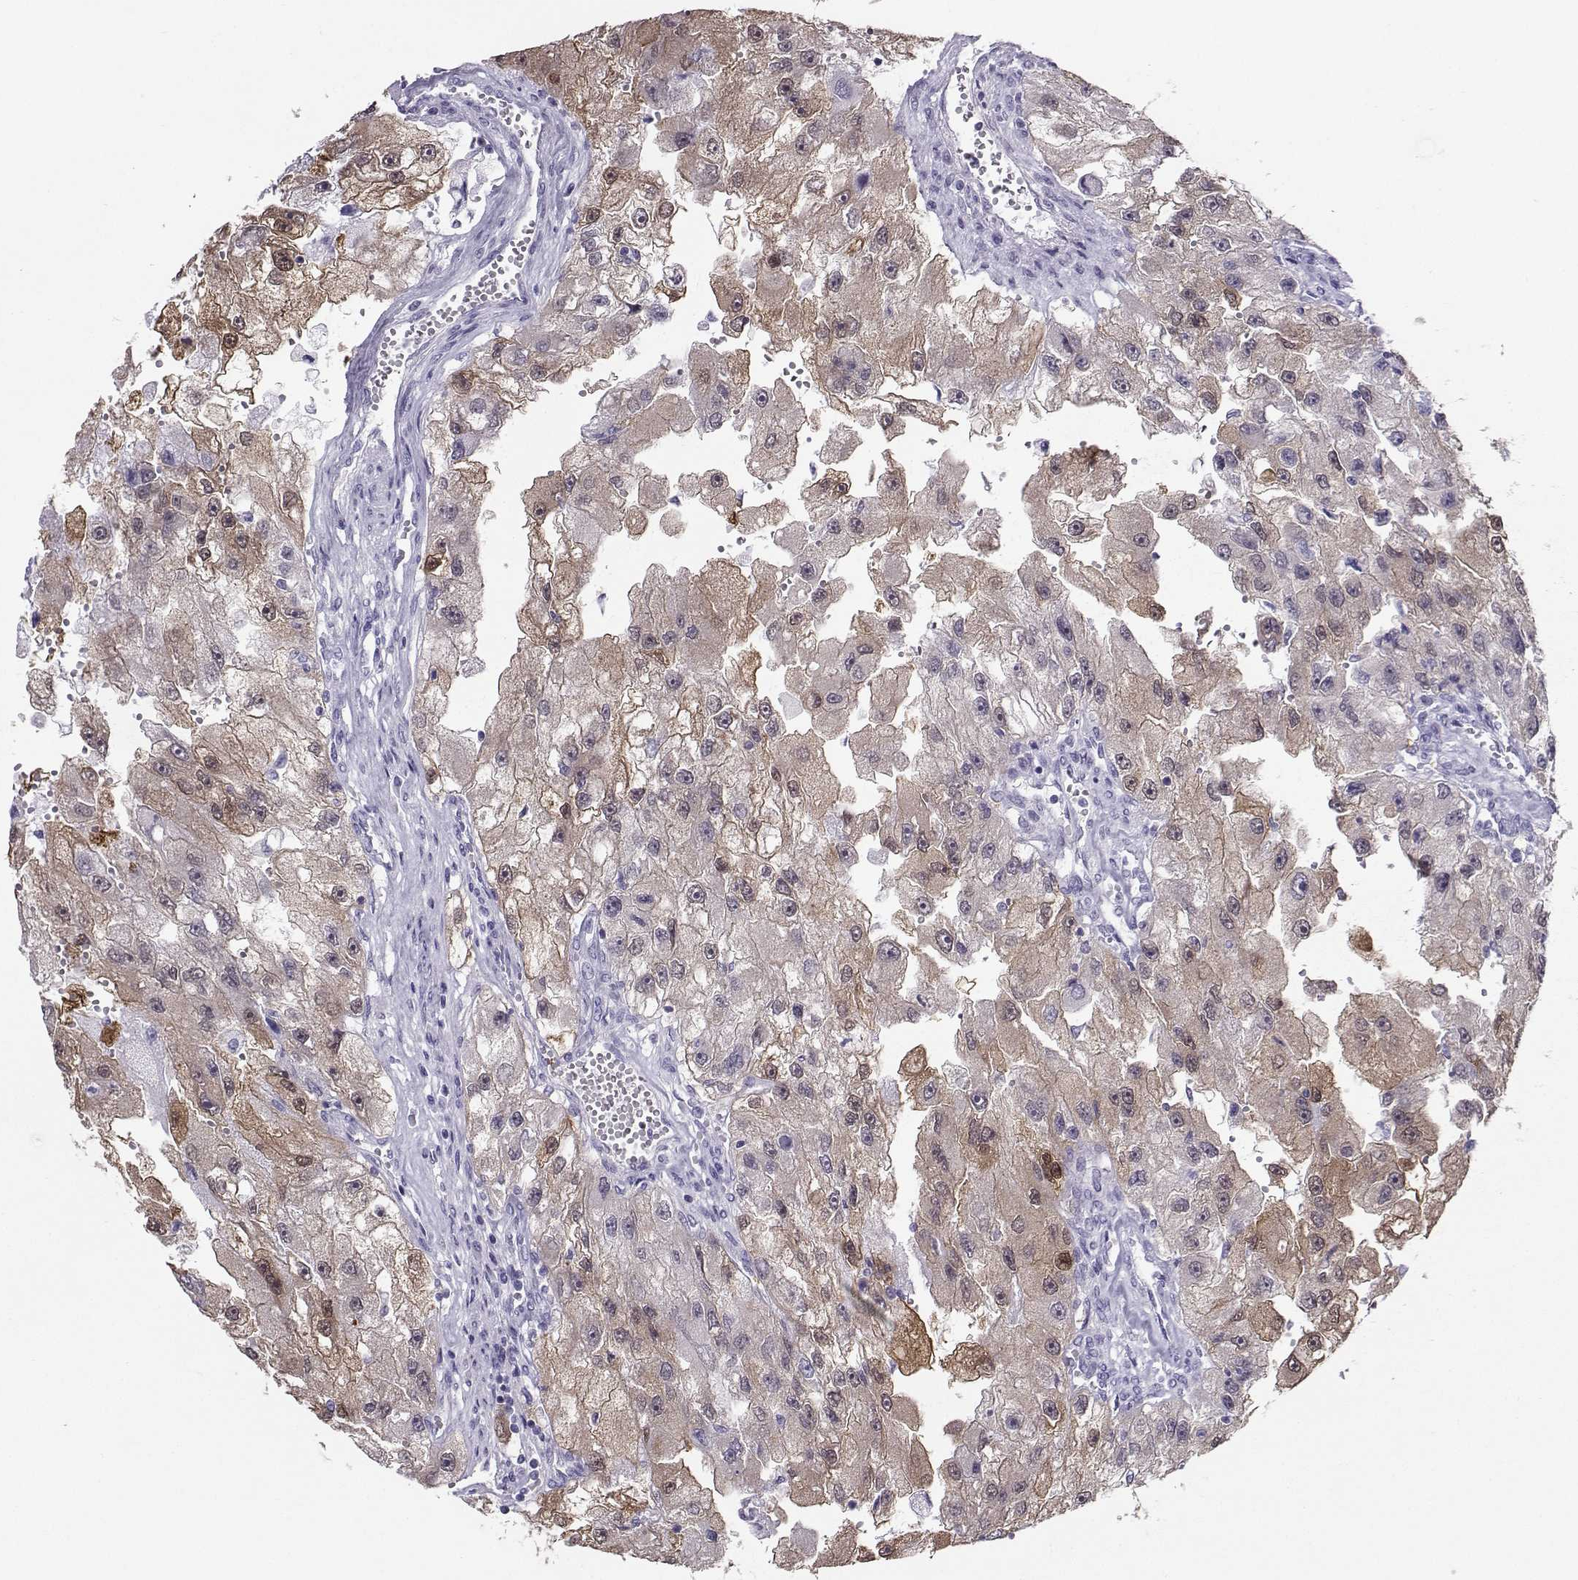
{"staining": {"intensity": "moderate", "quantity": "25%-75%", "location": "cytoplasmic/membranous"}, "tissue": "renal cancer", "cell_type": "Tumor cells", "image_type": "cancer", "snomed": [{"axis": "morphology", "description": "Adenocarcinoma, NOS"}, {"axis": "topography", "description": "Kidney"}], "caption": "This photomicrograph reveals renal cancer (adenocarcinoma) stained with immunohistochemistry (IHC) to label a protein in brown. The cytoplasmic/membranous of tumor cells show moderate positivity for the protein. Nuclei are counter-stained blue.", "gene": "PGK1", "patient": {"sex": "male", "age": 63}}